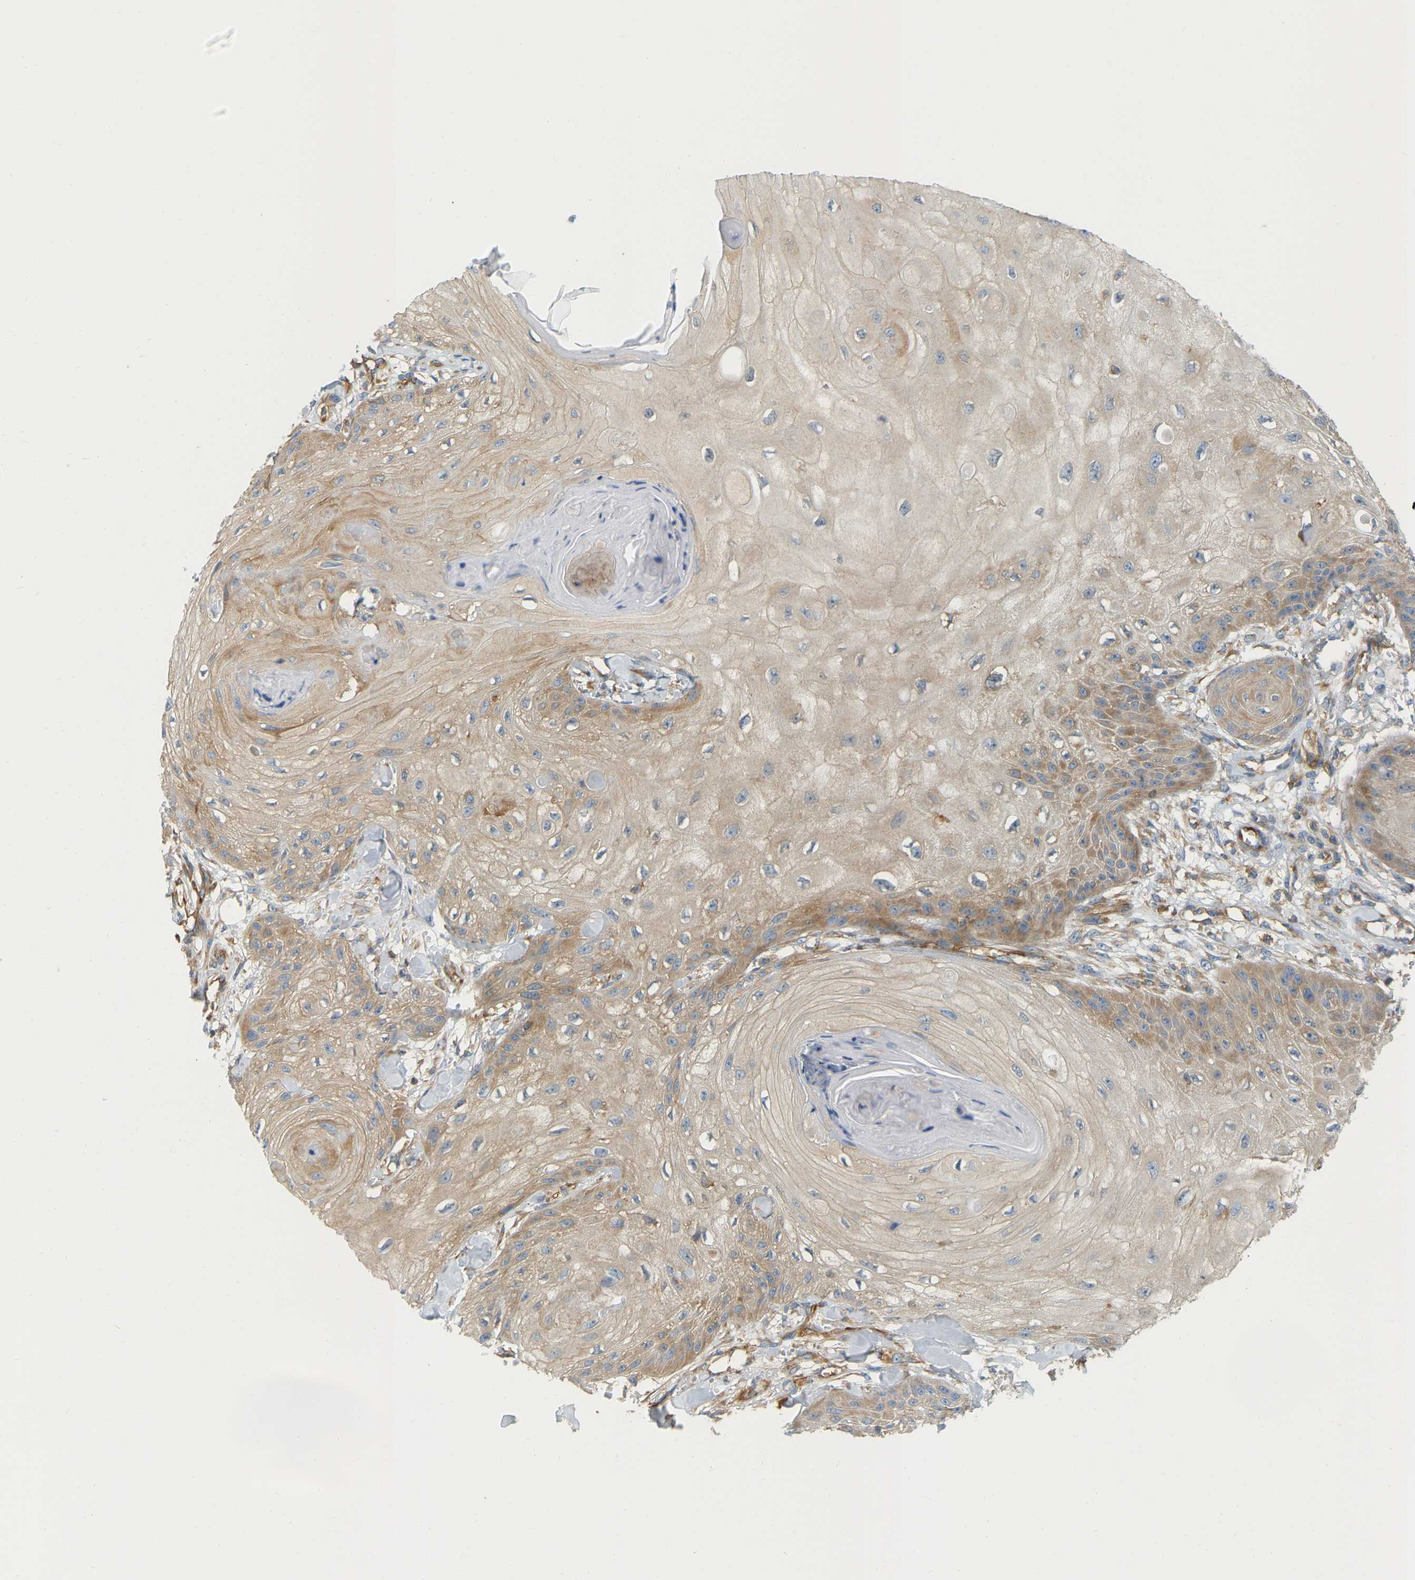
{"staining": {"intensity": "moderate", "quantity": "25%-75%", "location": "cytoplasmic/membranous"}, "tissue": "skin cancer", "cell_type": "Tumor cells", "image_type": "cancer", "snomed": [{"axis": "morphology", "description": "Squamous cell carcinoma, NOS"}, {"axis": "topography", "description": "Skin"}], "caption": "Immunohistochemistry of human squamous cell carcinoma (skin) displays medium levels of moderate cytoplasmic/membranous expression in about 25%-75% of tumor cells.", "gene": "AKAP13", "patient": {"sex": "male", "age": 74}}